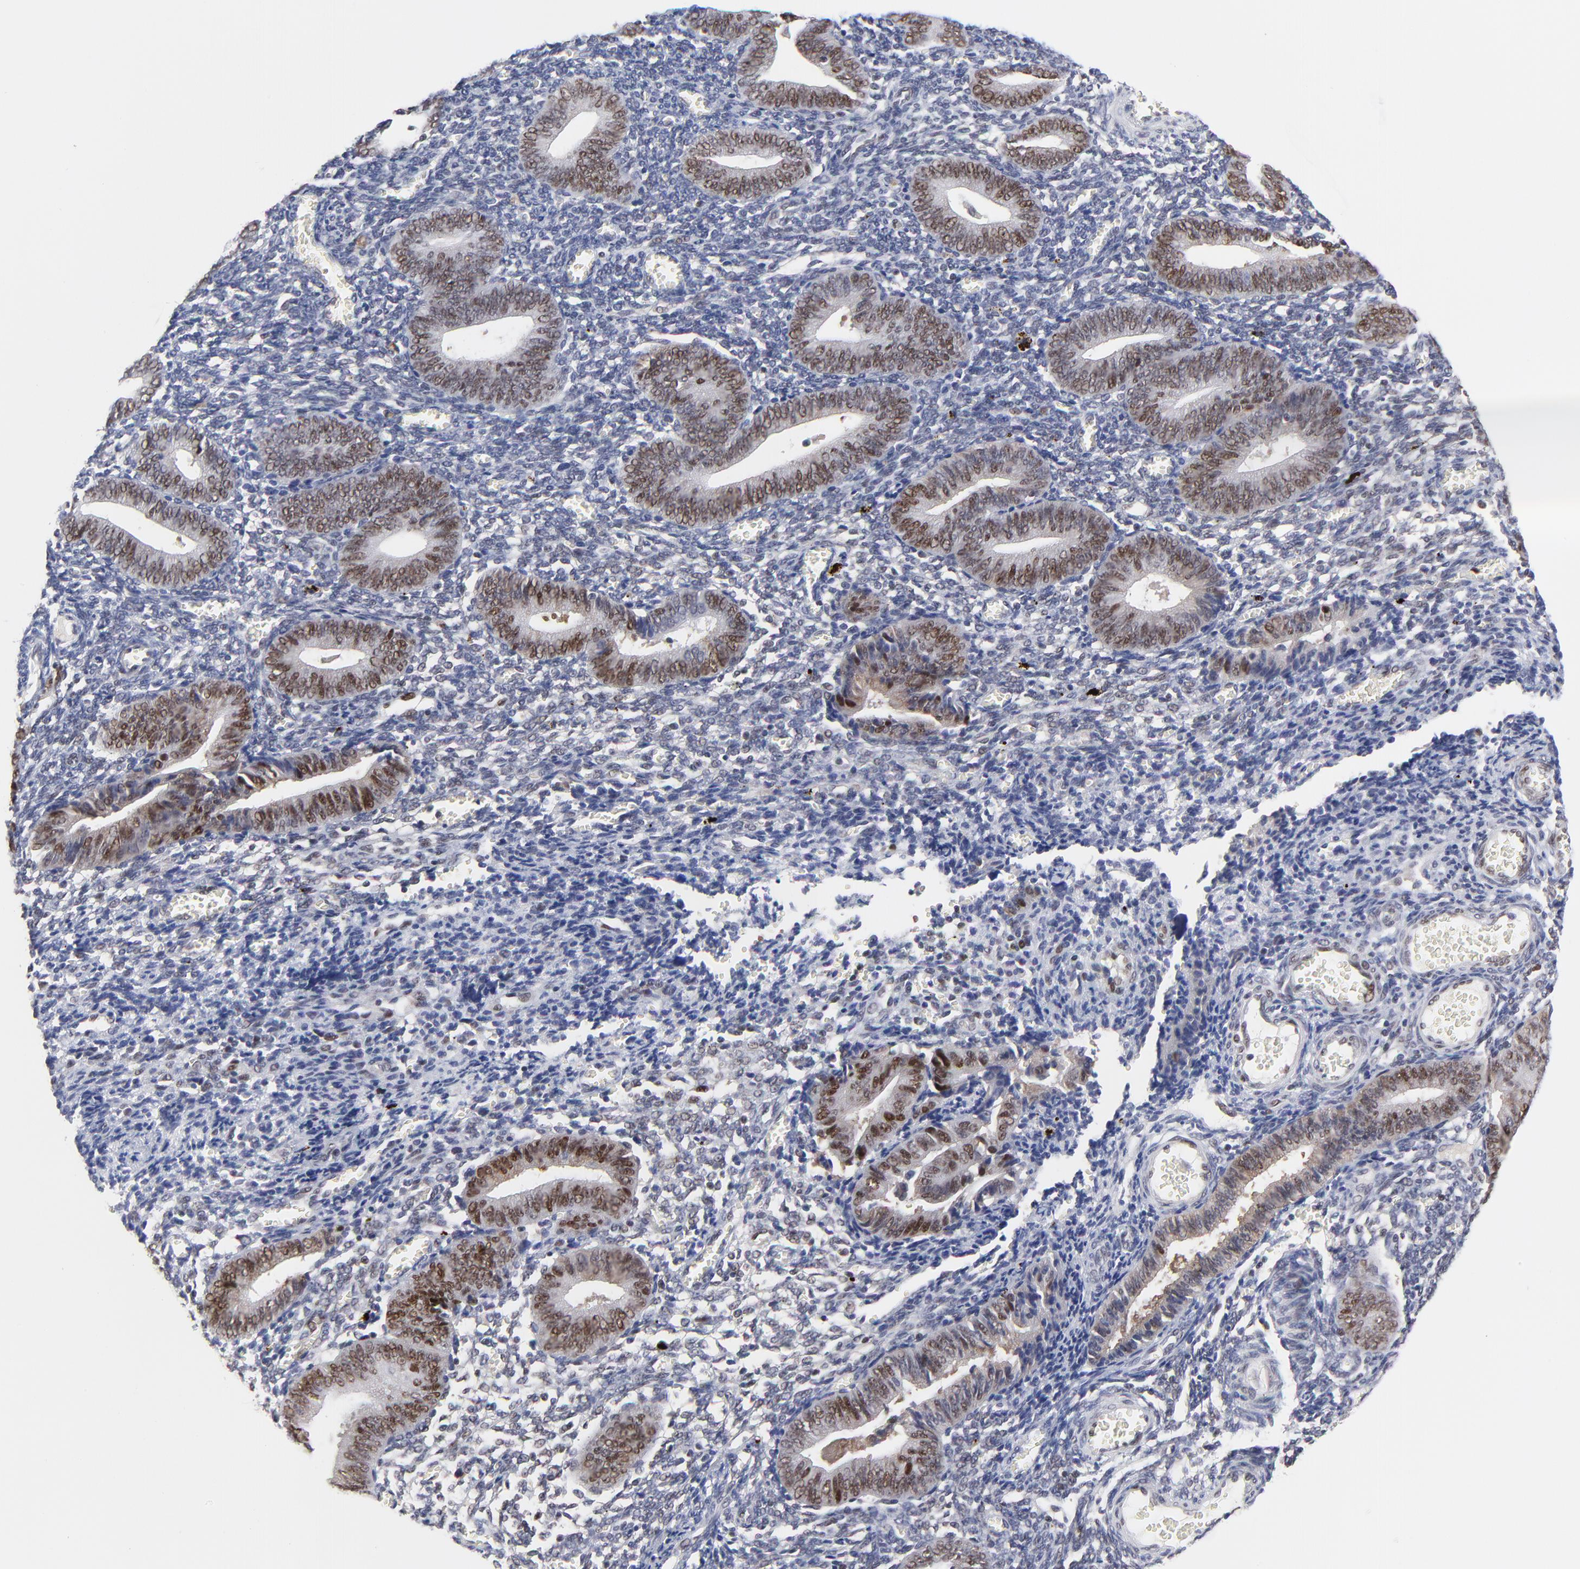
{"staining": {"intensity": "weak", "quantity": ">75%", "location": "nuclear"}, "tissue": "endometrium", "cell_type": "Cells in endometrial stroma", "image_type": "normal", "snomed": [{"axis": "morphology", "description": "Normal tissue, NOS"}, {"axis": "topography", "description": "Uterus"}, {"axis": "topography", "description": "Endometrium"}], "caption": "A low amount of weak nuclear staining is seen in approximately >75% of cells in endometrial stroma in normal endometrium. The protein is stained brown, and the nuclei are stained in blue (DAB IHC with brightfield microscopy, high magnification).", "gene": "OGFOD1", "patient": {"sex": "female", "age": 33}}